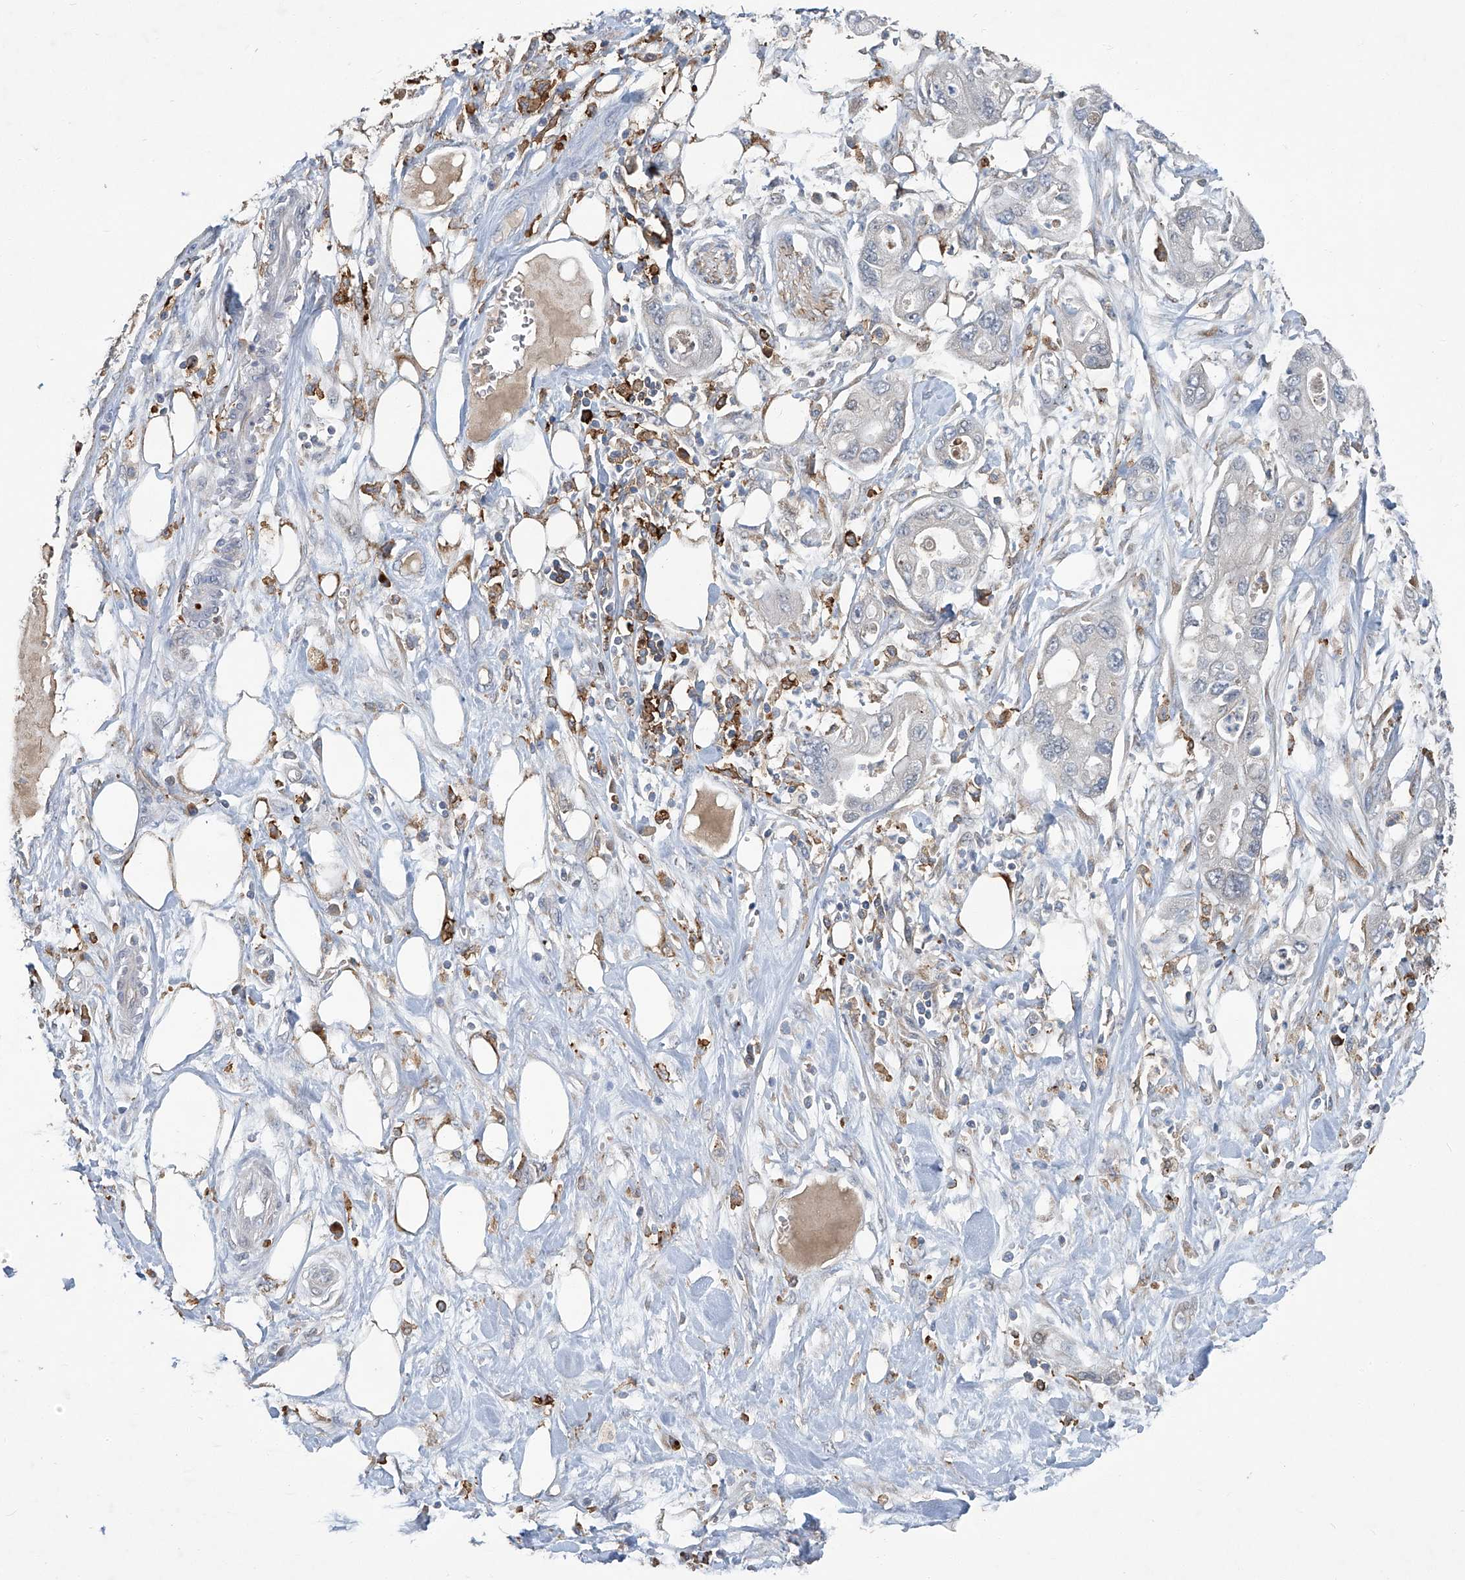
{"staining": {"intensity": "negative", "quantity": "none", "location": "none"}, "tissue": "pancreatic cancer", "cell_type": "Tumor cells", "image_type": "cancer", "snomed": [{"axis": "morphology", "description": "Adenocarcinoma, NOS"}, {"axis": "topography", "description": "Pancreas"}], "caption": "Immunohistochemistry of human pancreatic cancer (adenocarcinoma) shows no staining in tumor cells.", "gene": "FAM167A", "patient": {"sex": "male", "age": 68}}